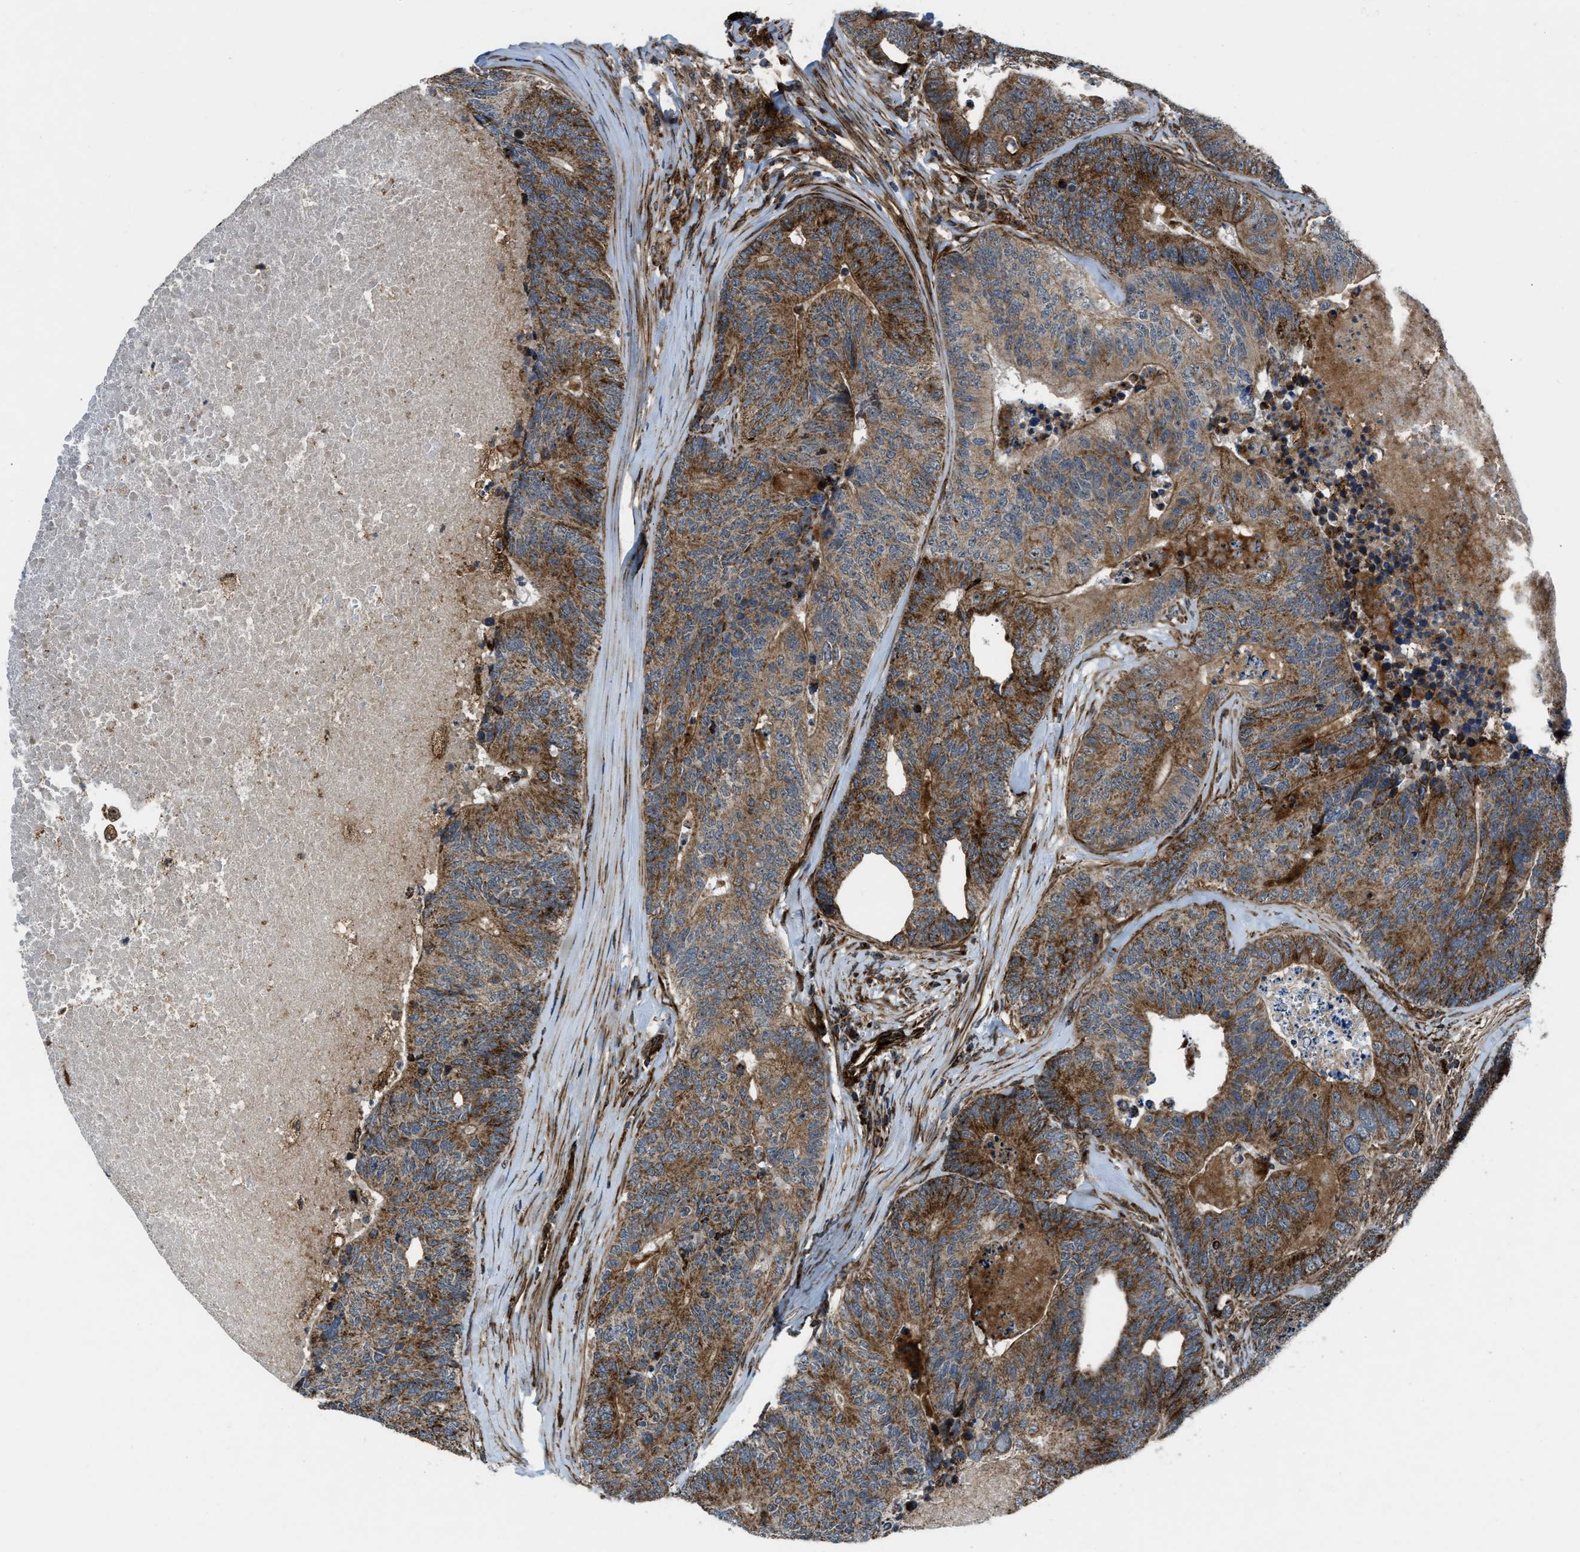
{"staining": {"intensity": "strong", "quantity": ">75%", "location": "cytoplasmic/membranous"}, "tissue": "colorectal cancer", "cell_type": "Tumor cells", "image_type": "cancer", "snomed": [{"axis": "morphology", "description": "Adenocarcinoma, NOS"}, {"axis": "topography", "description": "Colon"}], "caption": "Immunohistochemical staining of colorectal cancer (adenocarcinoma) exhibits high levels of strong cytoplasmic/membranous expression in about >75% of tumor cells. The protein is stained brown, and the nuclei are stained in blue (DAB IHC with brightfield microscopy, high magnification).", "gene": "GSDME", "patient": {"sex": "female", "age": 67}}